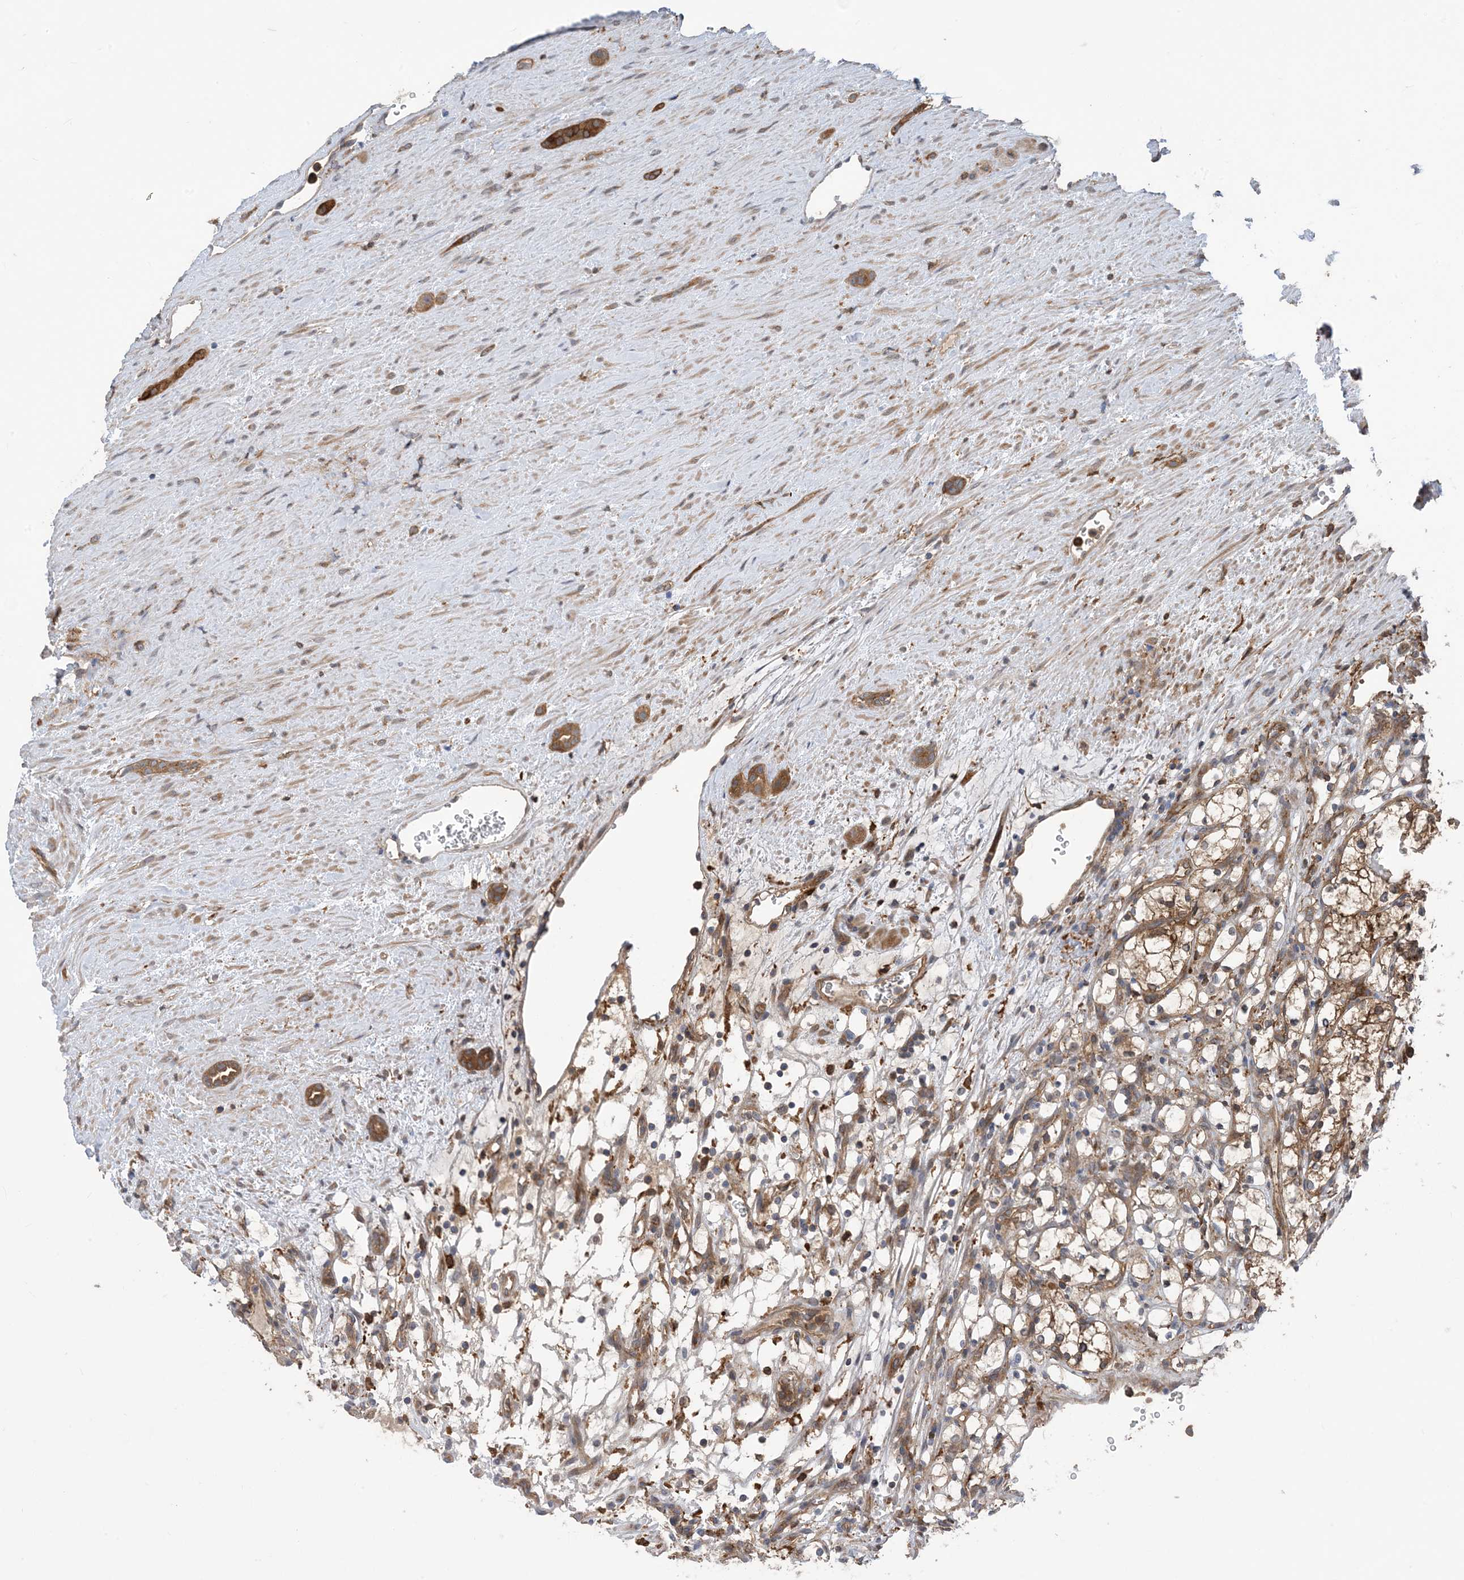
{"staining": {"intensity": "moderate", "quantity": "25%-75%", "location": "cytoplasmic/membranous"}, "tissue": "renal cancer", "cell_type": "Tumor cells", "image_type": "cancer", "snomed": [{"axis": "morphology", "description": "Adenocarcinoma, NOS"}, {"axis": "topography", "description": "Kidney"}], "caption": "IHC micrograph of renal cancer stained for a protein (brown), which exhibits medium levels of moderate cytoplasmic/membranous expression in approximately 25%-75% of tumor cells.", "gene": "HS1BP3", "patient": {"sex": "female", "age": 69}}